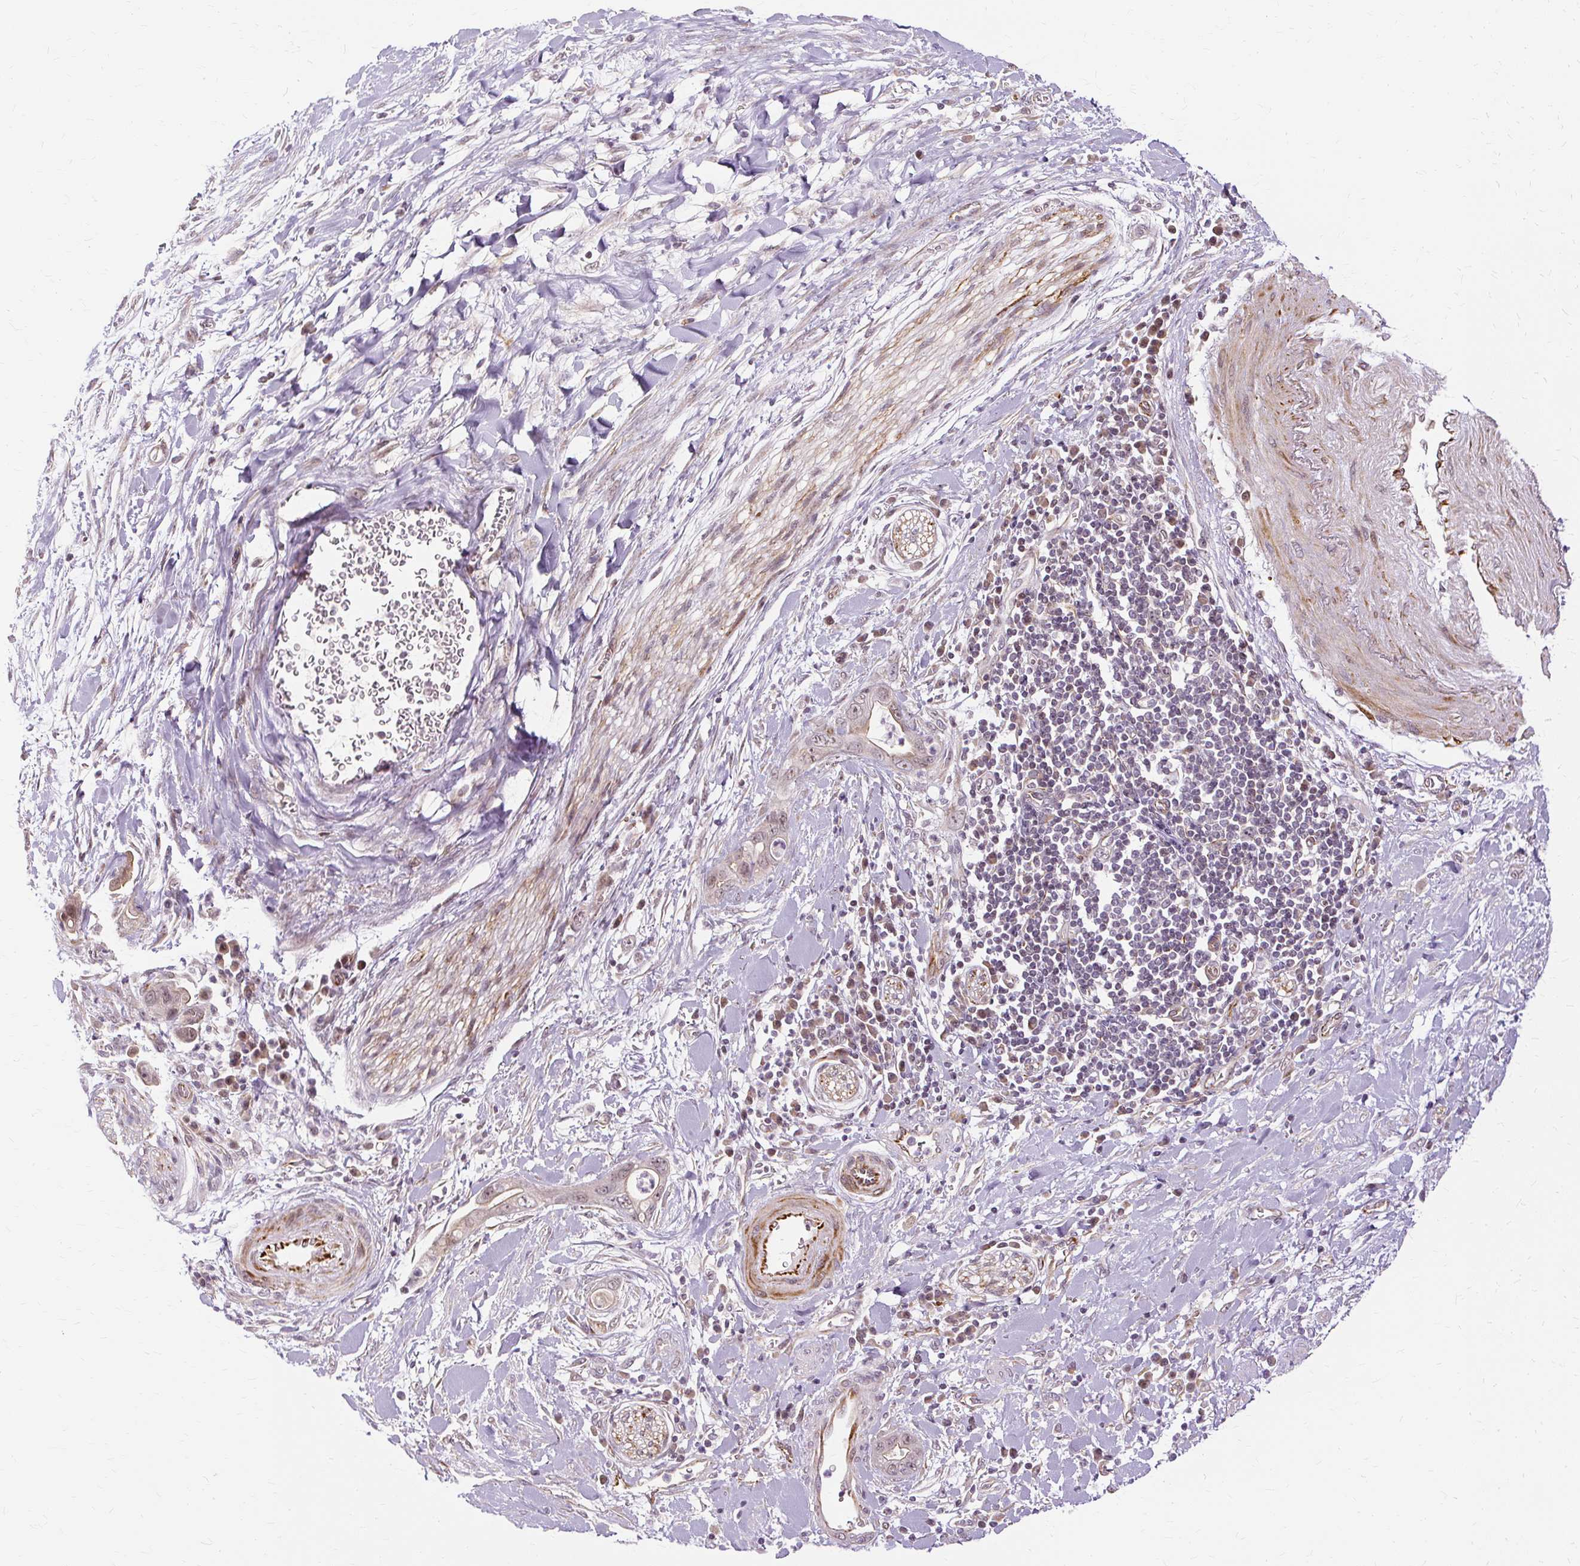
{"staining": {"intensity": "moderate", "quantity": ">75%", "location": "cytoplasmic/membranous,nuclear"}, "tissue": "pancreatic cancer", "cell_type": "Tumor cells", "image_type": "cancer", "snomed": [{"axis": "morphology", "description": "Adenocarcinoma, NOS"}, {"axis": "topography", "description": "Pancreas"}], "caption": "A brown stain labels moderate cytoplasmic/membranous and nuclear staining of a protein in pancreatic cancer tumor cells.", "gene": "MMACHC", "patient": {"sex": "male", "age": 75}}